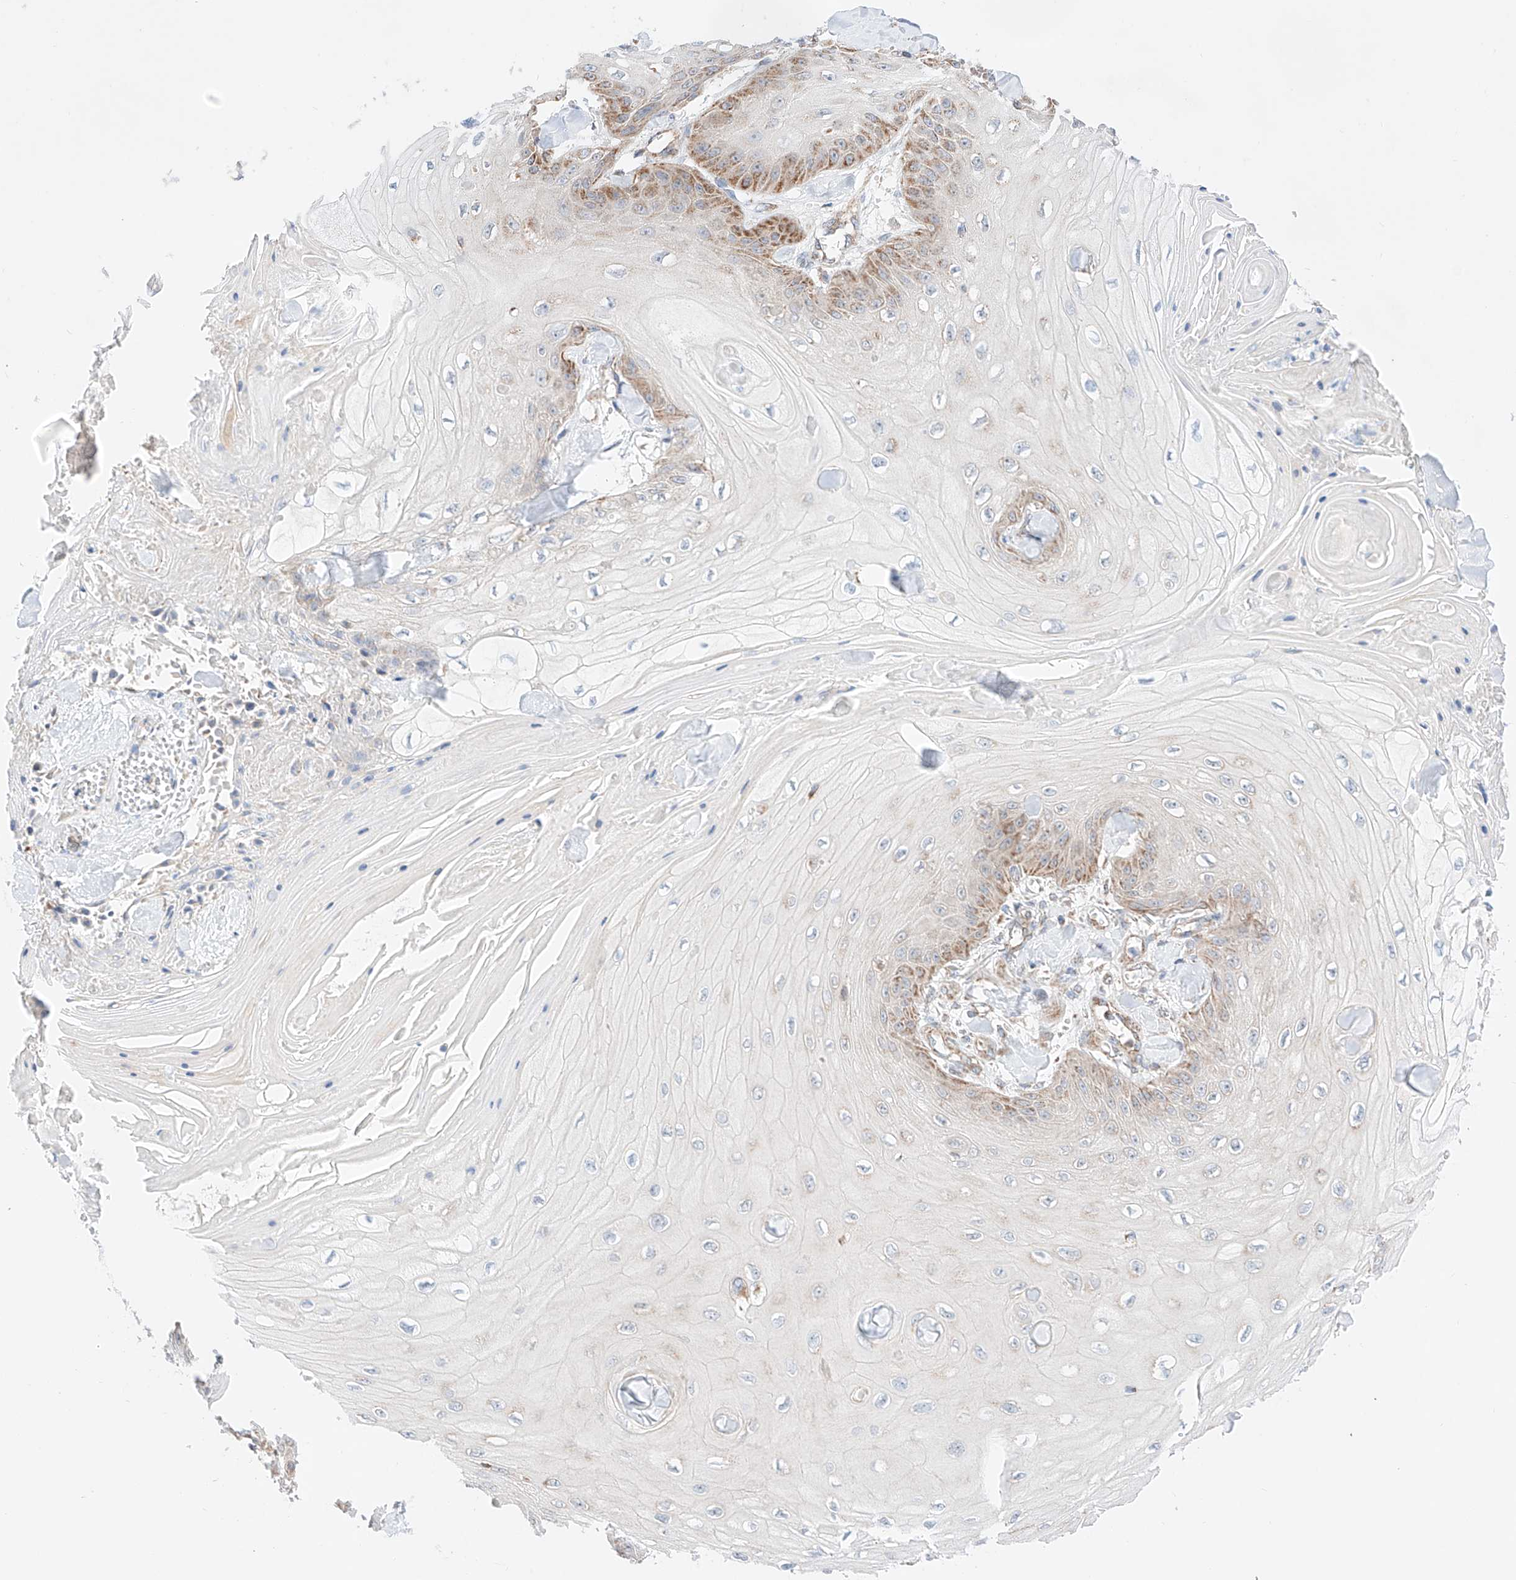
{"staining": {"intensity": "moderate", "quantity": "25%-75%", "location": "cytoplasmic/membranous"}, "tissue": "skin cancer", "cell_type": "Tumor cells", "image_type": "cancer", "snomed": [{"axis": "morphology", "description": "Squamous cell carcinoma, NOS"}, {"axis": "topography", "description": "Skin"}], "caption": "Immunohistochemical staining of human squamous cell carcinoma (skin) exhibits medium levels of moderate cytoplasmic/membranous protein staining in about 25%-75% of tumor cells. The staining was performed using DAB, with brown indicating positive protein expression. Nuclei are stained blue with hematoxylin.", "gene": "KTI12", "patient": {"sex": "male", "age": 74}}